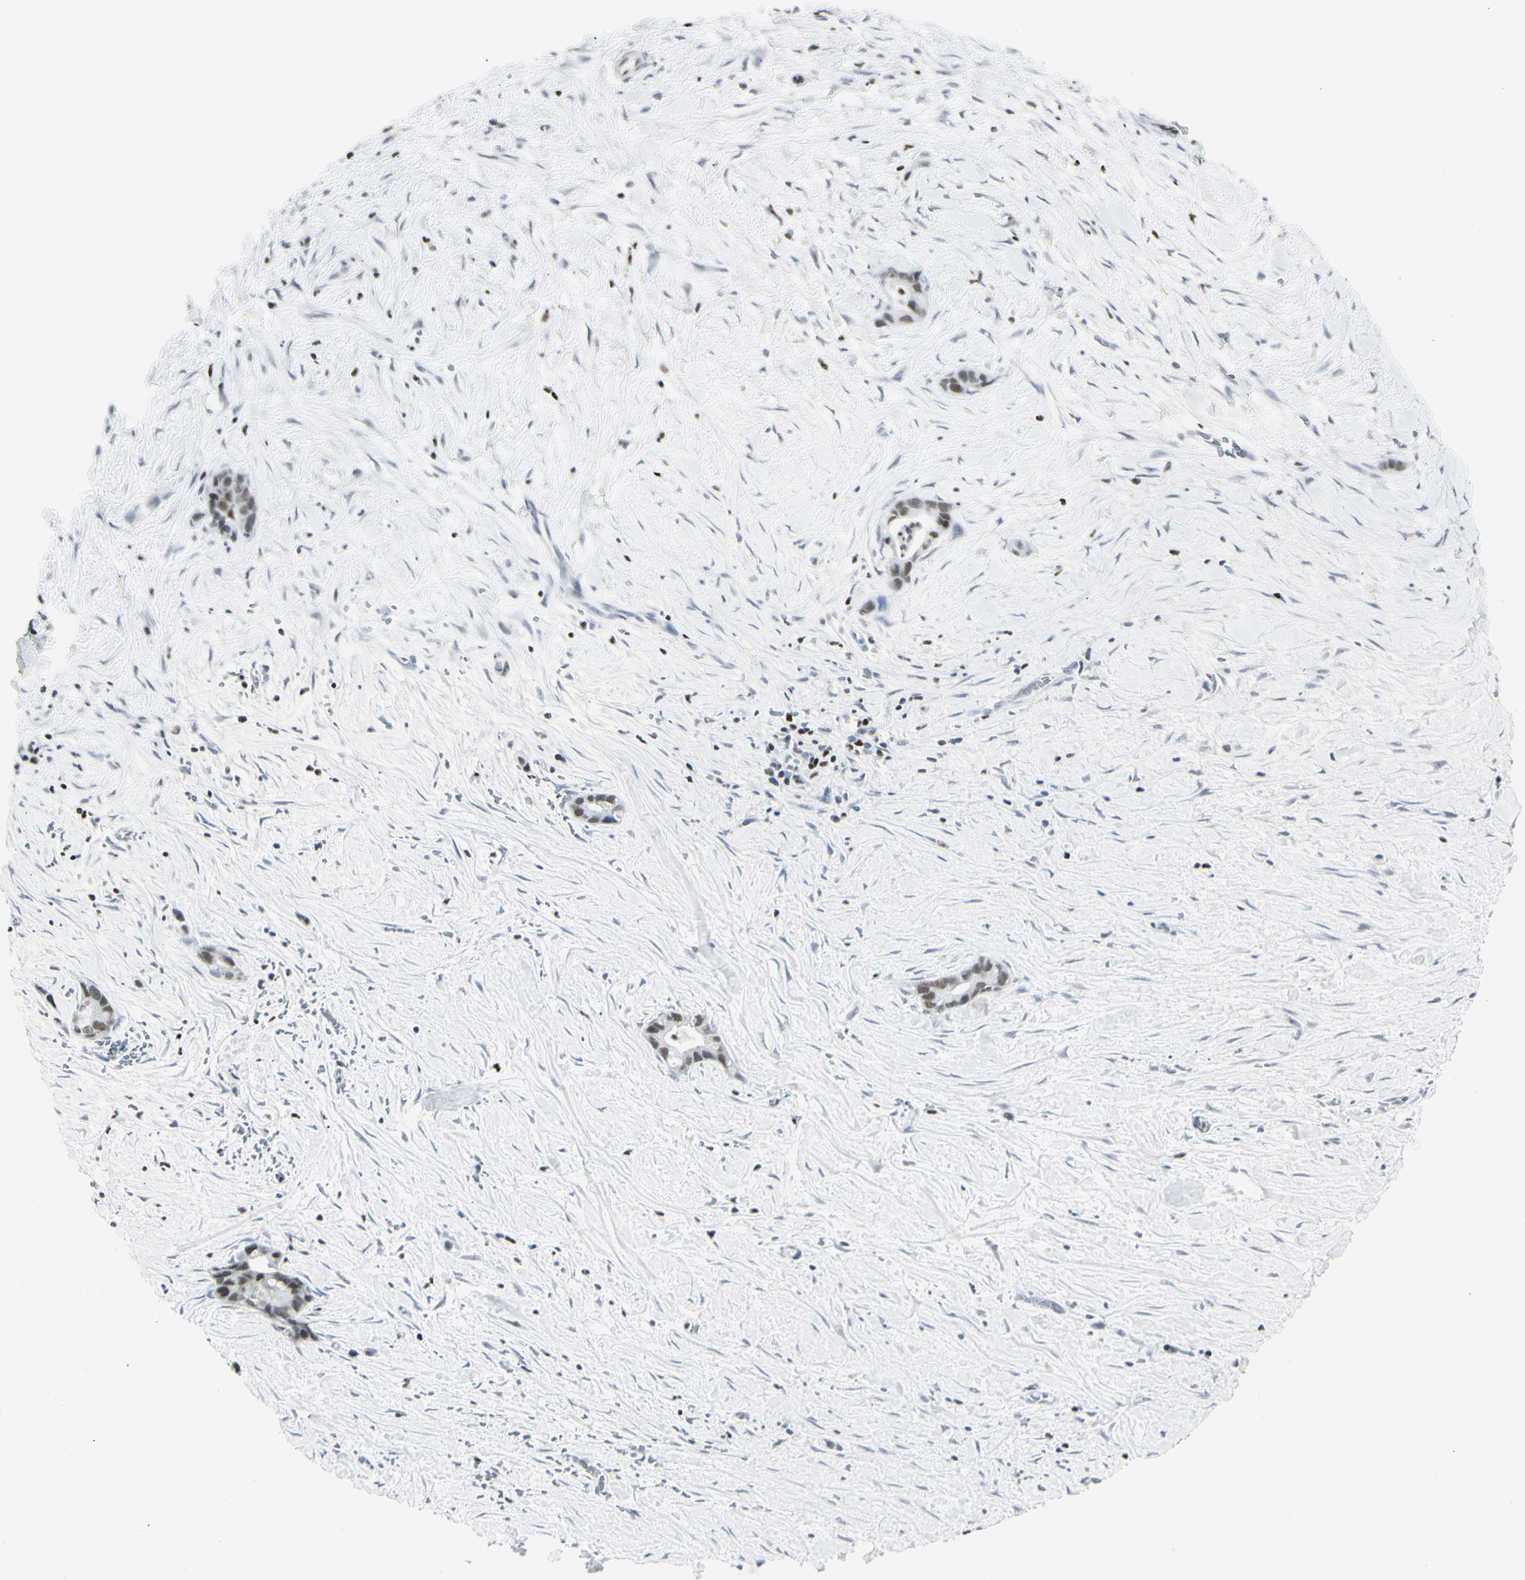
{"staining": {"intensity": "moderate", "quantity": ">75%", "location": "nuclear"}, "tissue": "liver cancer", "cell_type": "Tumor cells", "image_type": "cancer", "snomed": [{"axis": "morphology", "description": "Cholangiocarcinoma"}, {"axis": "topography", "description": "Liver"}], "caption": "Immunohistochemical staining of human liver cancer displays moderate nuclear protein staining in about >75% of tumor cells.", "gene": "ZBTB7B", "patient": {"sex": "female", "age": 55}}